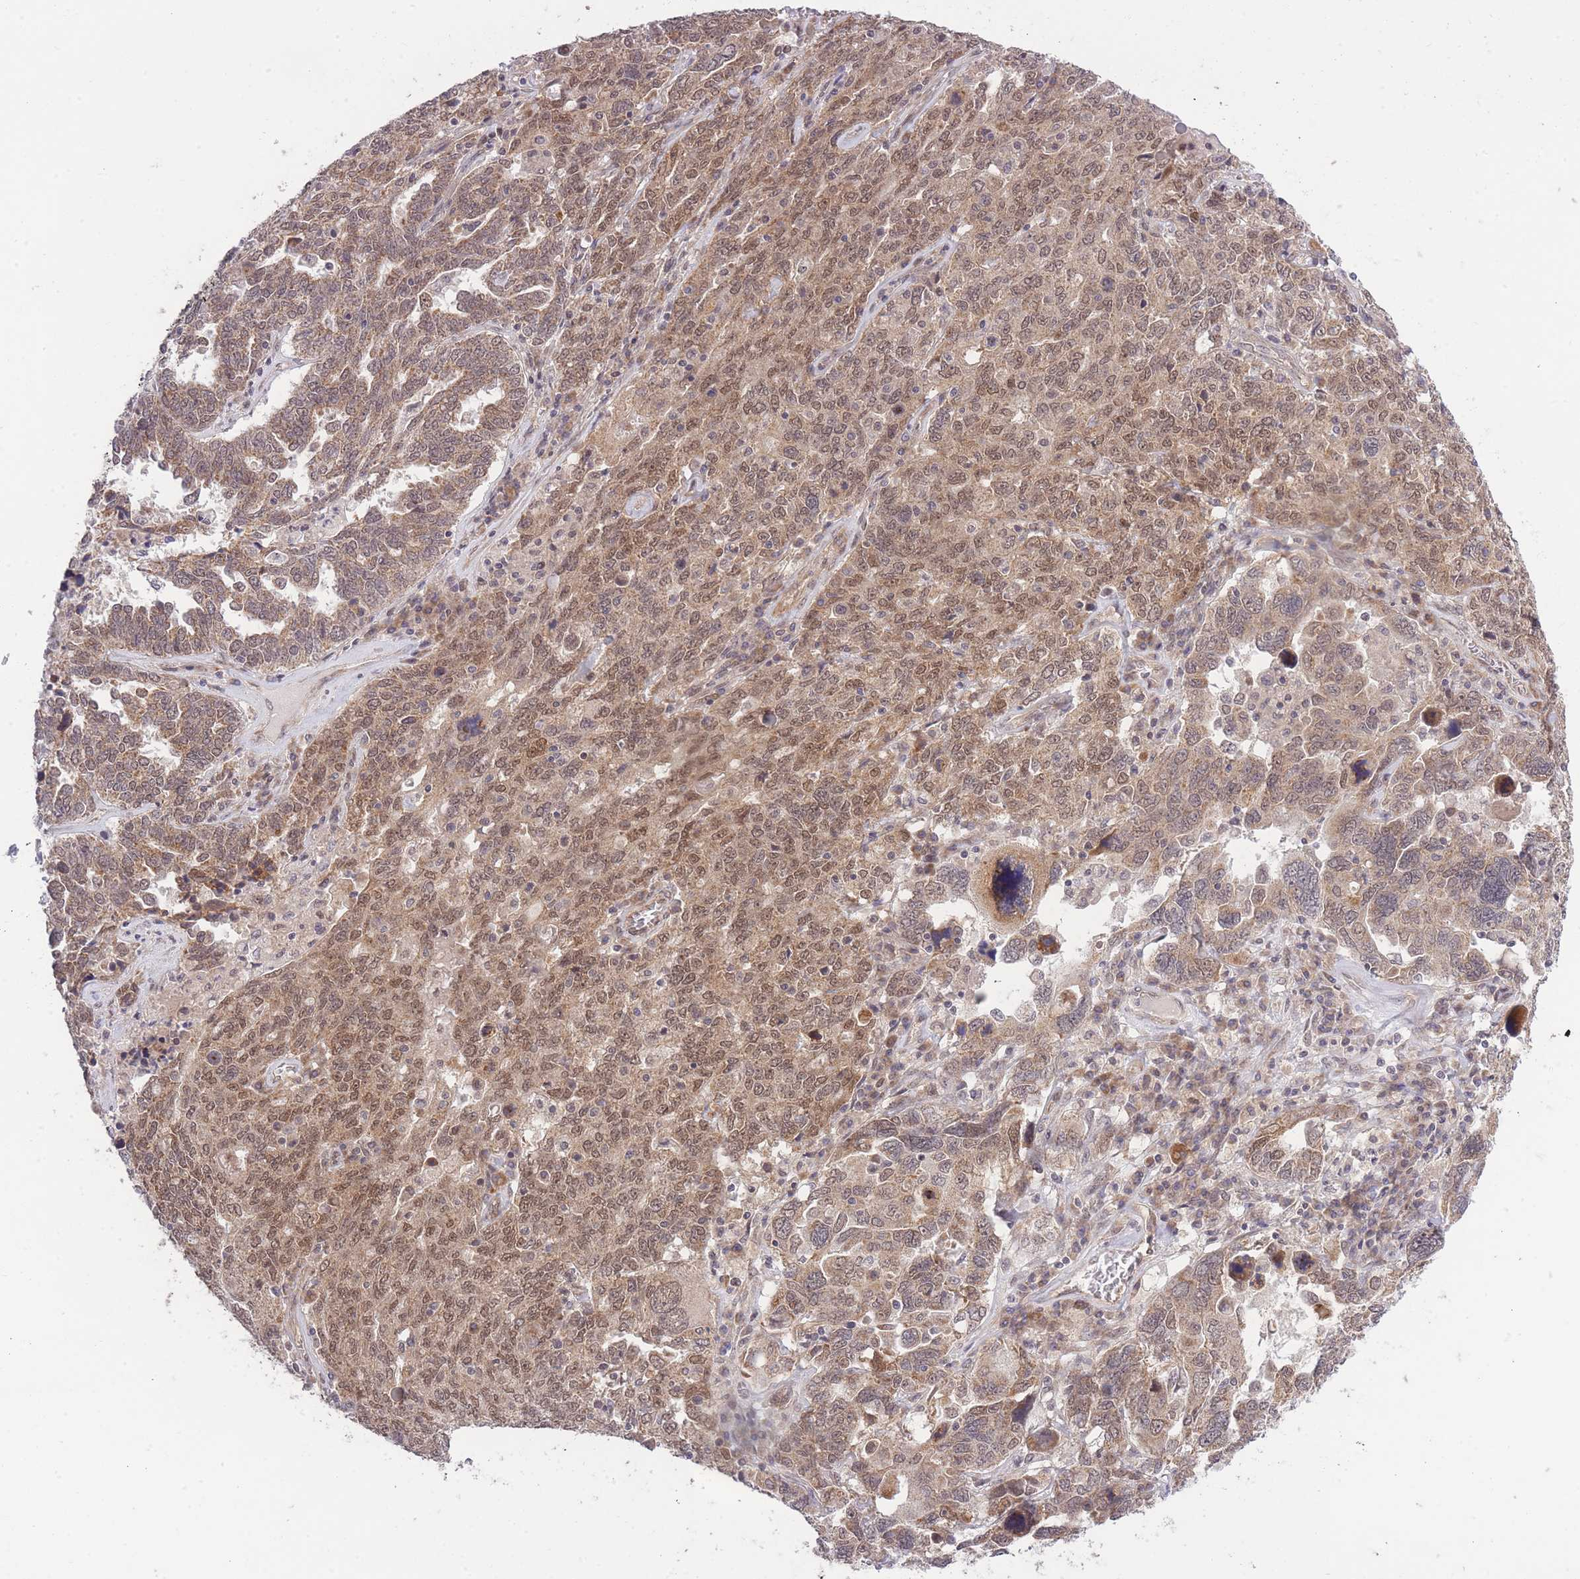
{"staining": {"intensity": "moderate", "quantity": ">75%", "location": "cytoplasmic/membranous"}, "tissue": "ovarian cancer", "cell_type": "Tumor cells", "image_type": "cancer", "snomed": [{"axis": "morphology", "description": "Carcinoma, endometroid"}, {"axis": "topography", "description": "Ovary"}], "caption": "An image showing moderate cytoplasmic/membranous expression in about >75% of tumor cells in ovarian endometroid carcinoma, as visualized by brown immunohistochemical staining.", "gene": "ELOA2", "patient": {"sex": "female", "age": 62}}